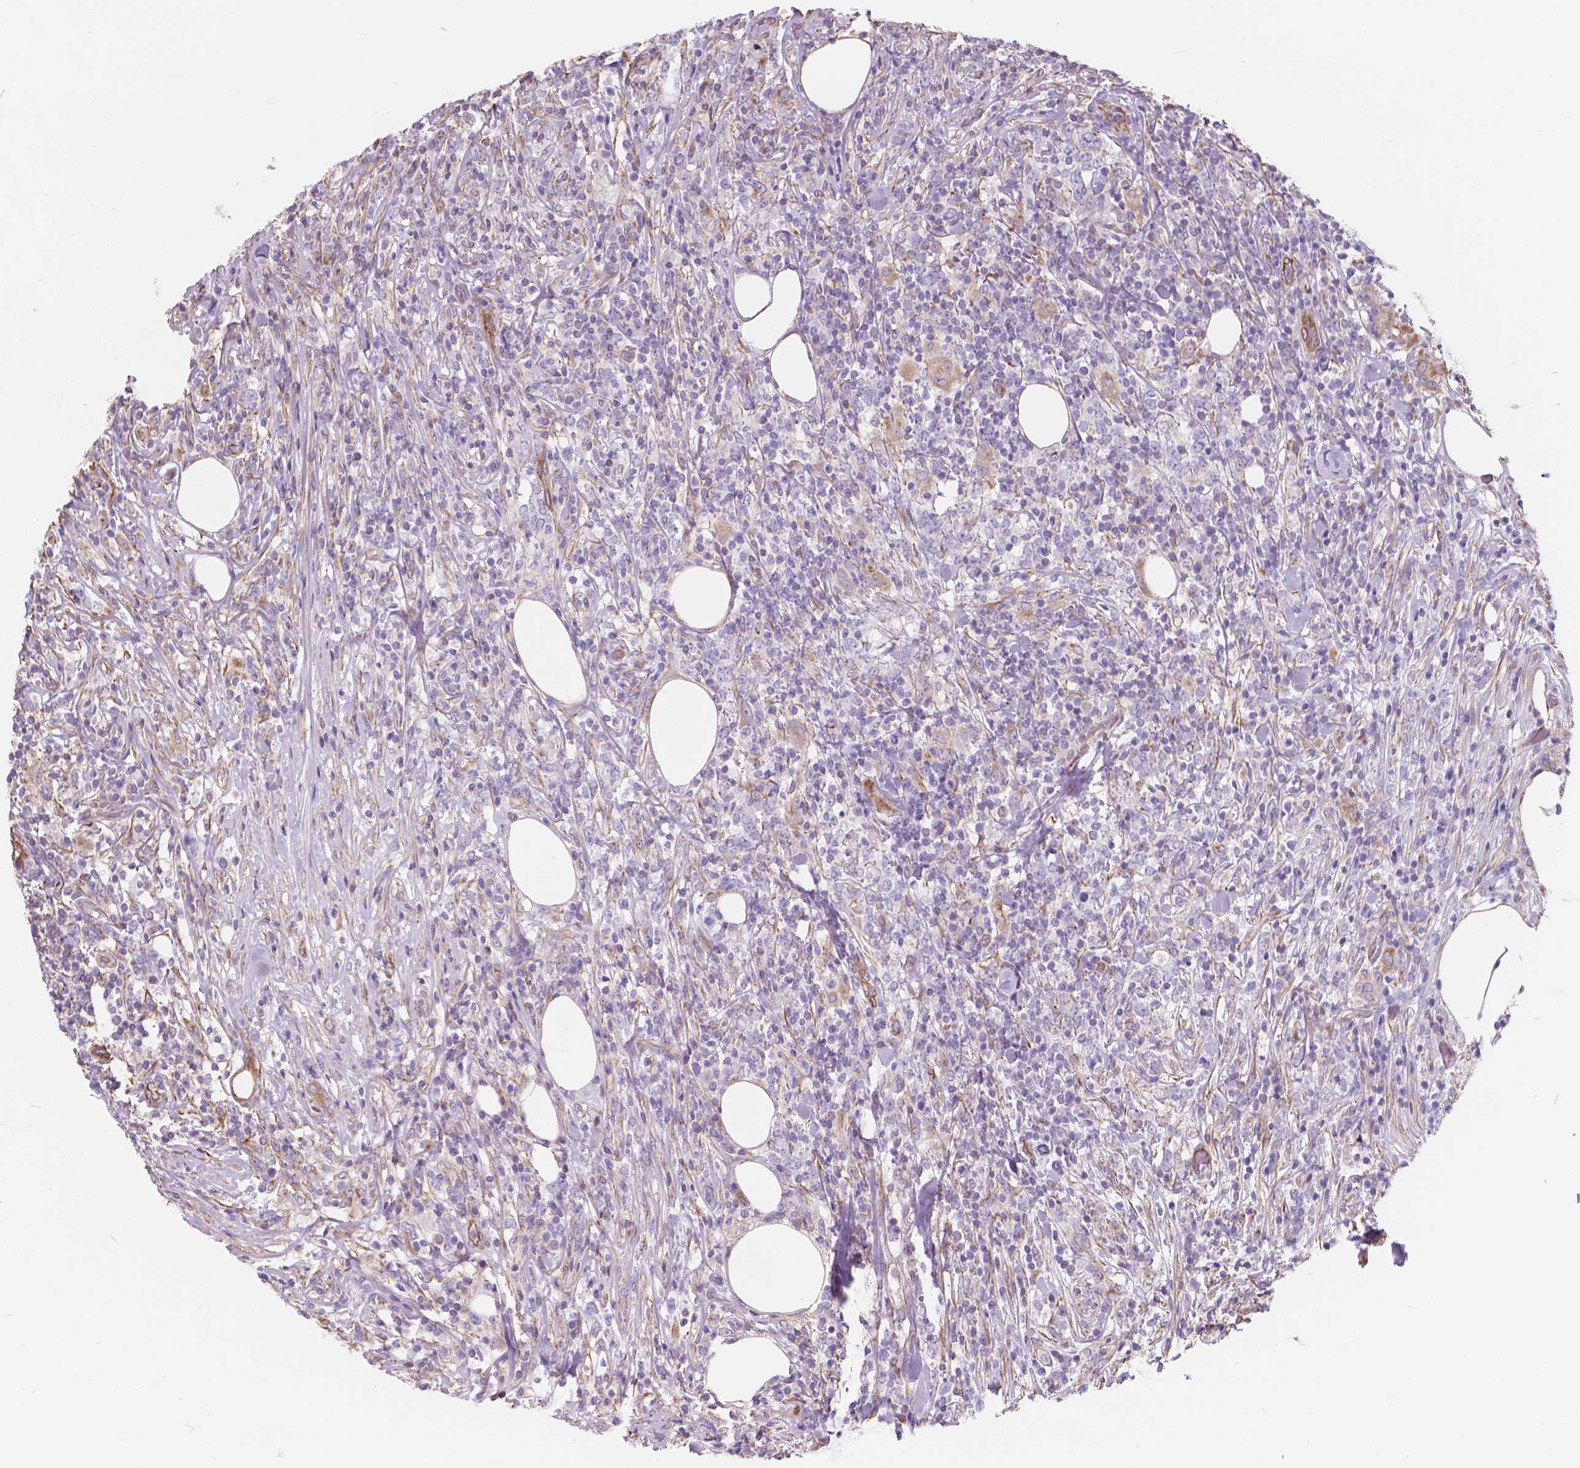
{"staining": {"intensity": "negative", "quantity": "none", "location": "none"}, "tissue": "lymphoma", "cell_type": "Tumor cells", "image_type": "cancer", "snomed": [{"axis": "morphology", "description": "Malignant lymphoma, non-Hodgkin's type, High grade"}, {"axis": "topography", "description": "Lymph node"}], "caption": "This is a histopathology image of immunohistochemistry (IHC) staining of lymphoma, which shows no staining in tumor cells.", "gene": "AMOT", "patient": {"sex": "female", "age": 84}}